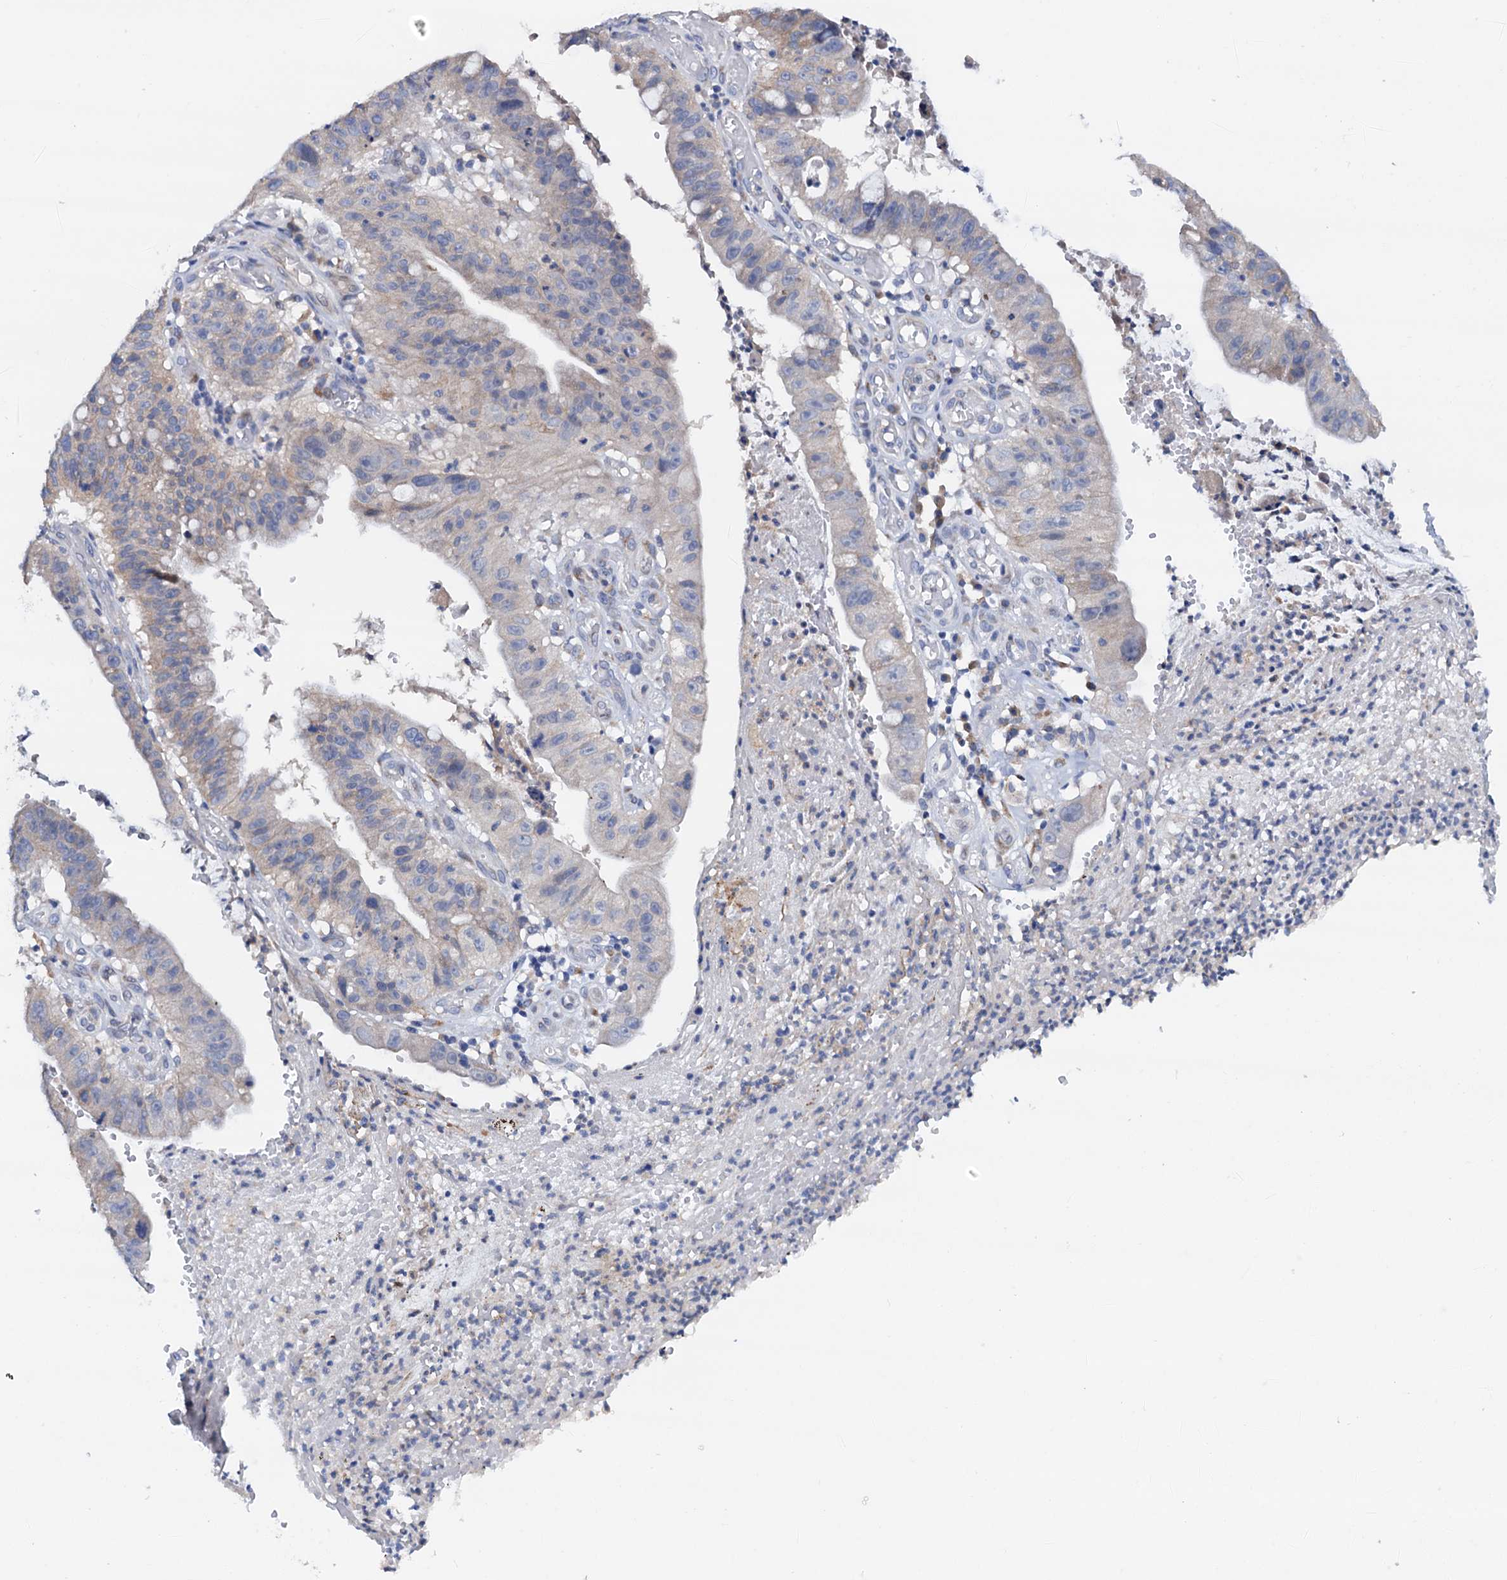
{"staining": {"intensity": "negative", "quantity": "none", "location": "none"}, "tissue": "stomach cancer", "cell_type": "Tumor cells", "image_type": "cancer", "snomed": [{"axis": "morphology", "description": "Adenocarcinoma, NOS"}, {"axis": "topography", "description": "Stomach"}], "caption": "DAB immunohistochemical staining of adenocarcinoma (stomach) displays no significant expression in tumor cells. (DAB (3,3'-diaminobenzidine) immunohistochemistry with hematoxylin counter stain).", "gene": "RASSF9", "patient": {"sex": "male", "age": 59}}